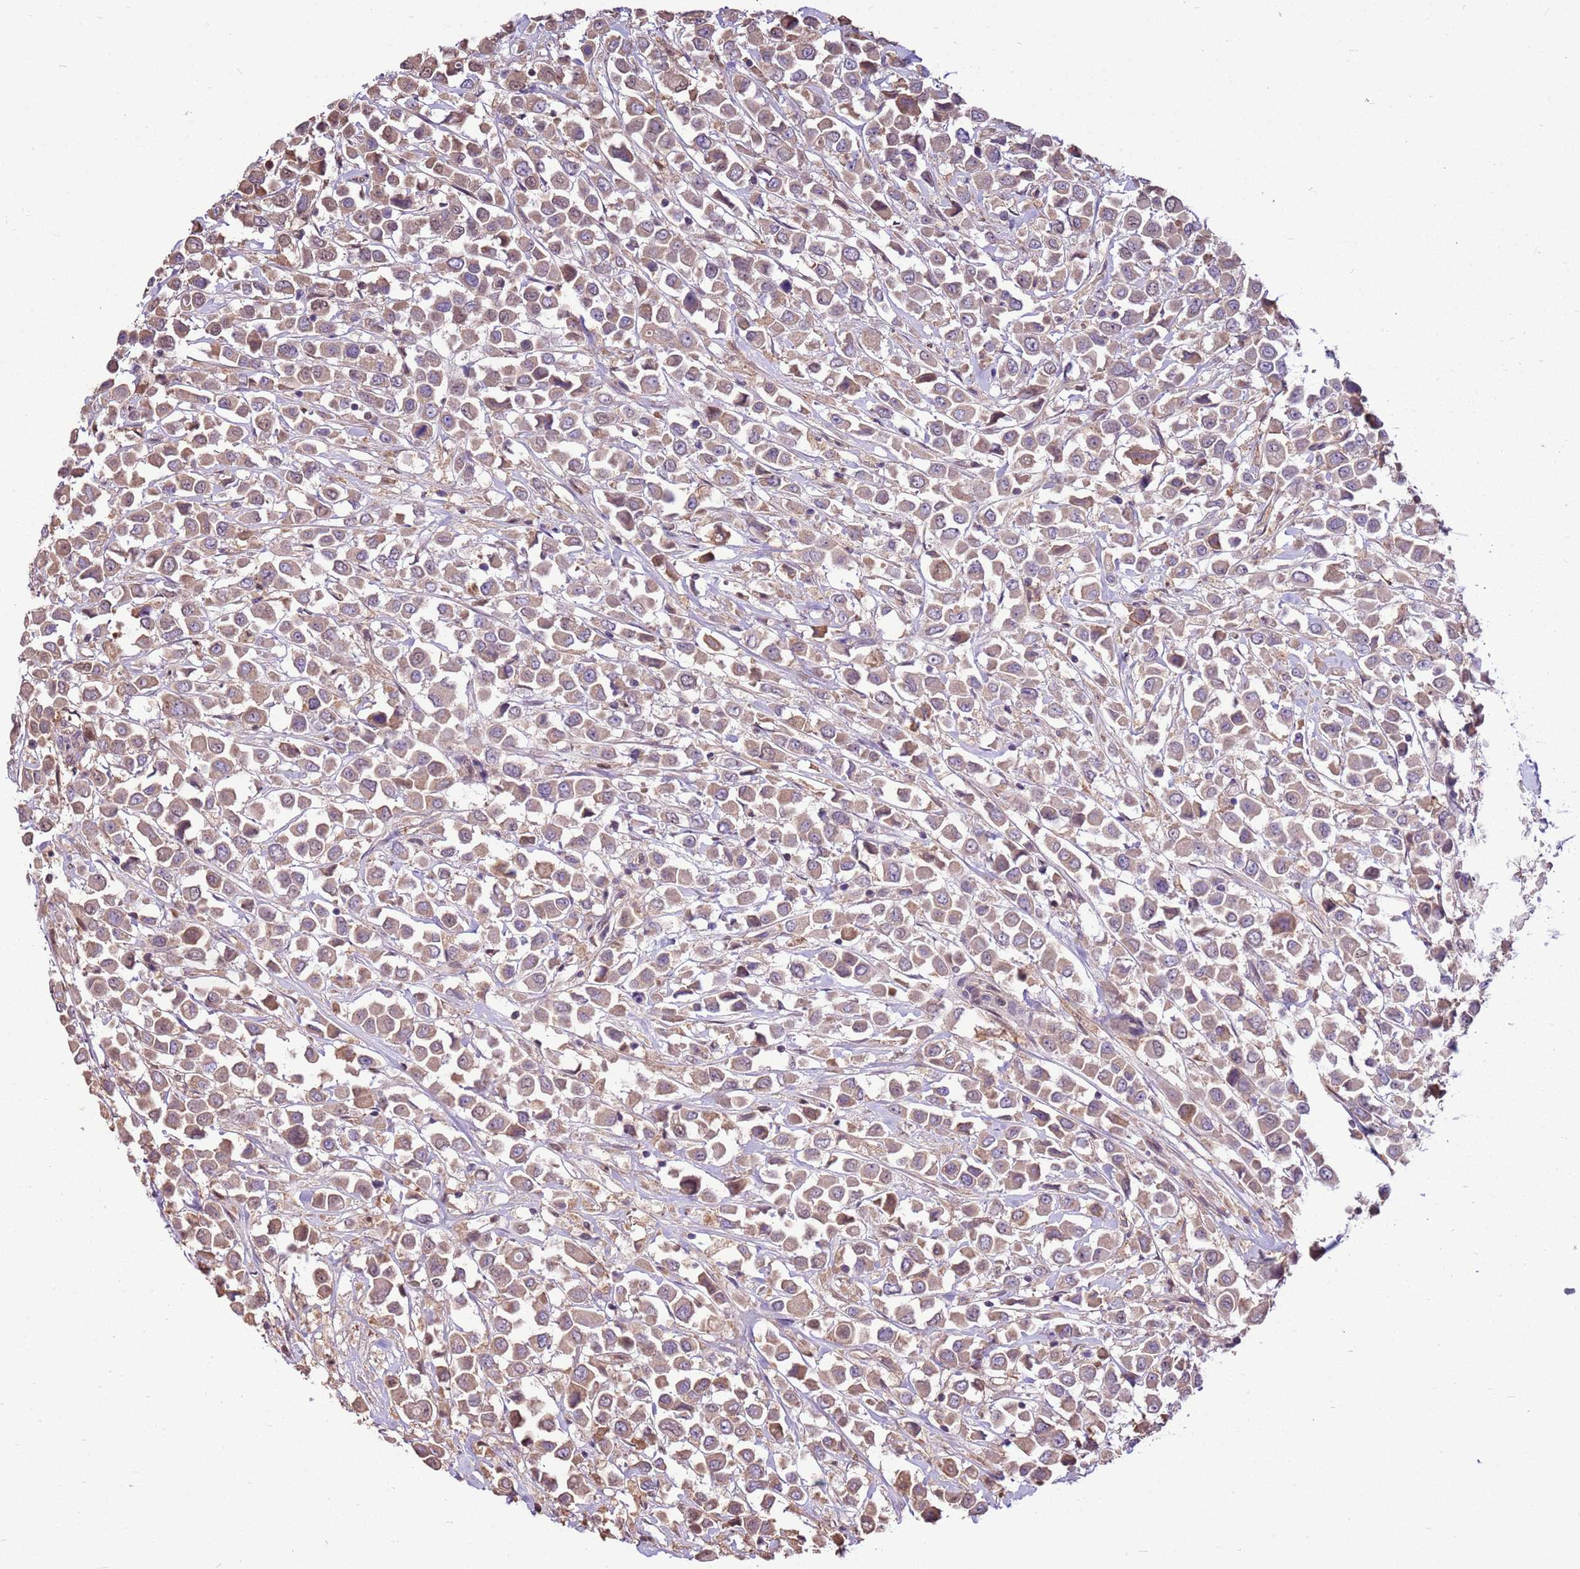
{"staining": {"intensity": "weak", "quantity": ">75%", "location": "cytoplasmic/membranous"}, "tissue": "breast cancer", "cell_type": "Tumor cells", "image_type": "cancer", "snomed": [{"axis": "morphology", "description": "Duct carcinoma"}, {"axis": "topography", "description": "Breast"}], "caption": "Human intraductal carcinoma (breast) stained with a protein marker demonstrates weak staining in tumor cells.", "gene": "BBS5", "patient": {"sex": "female", "age": 61}}